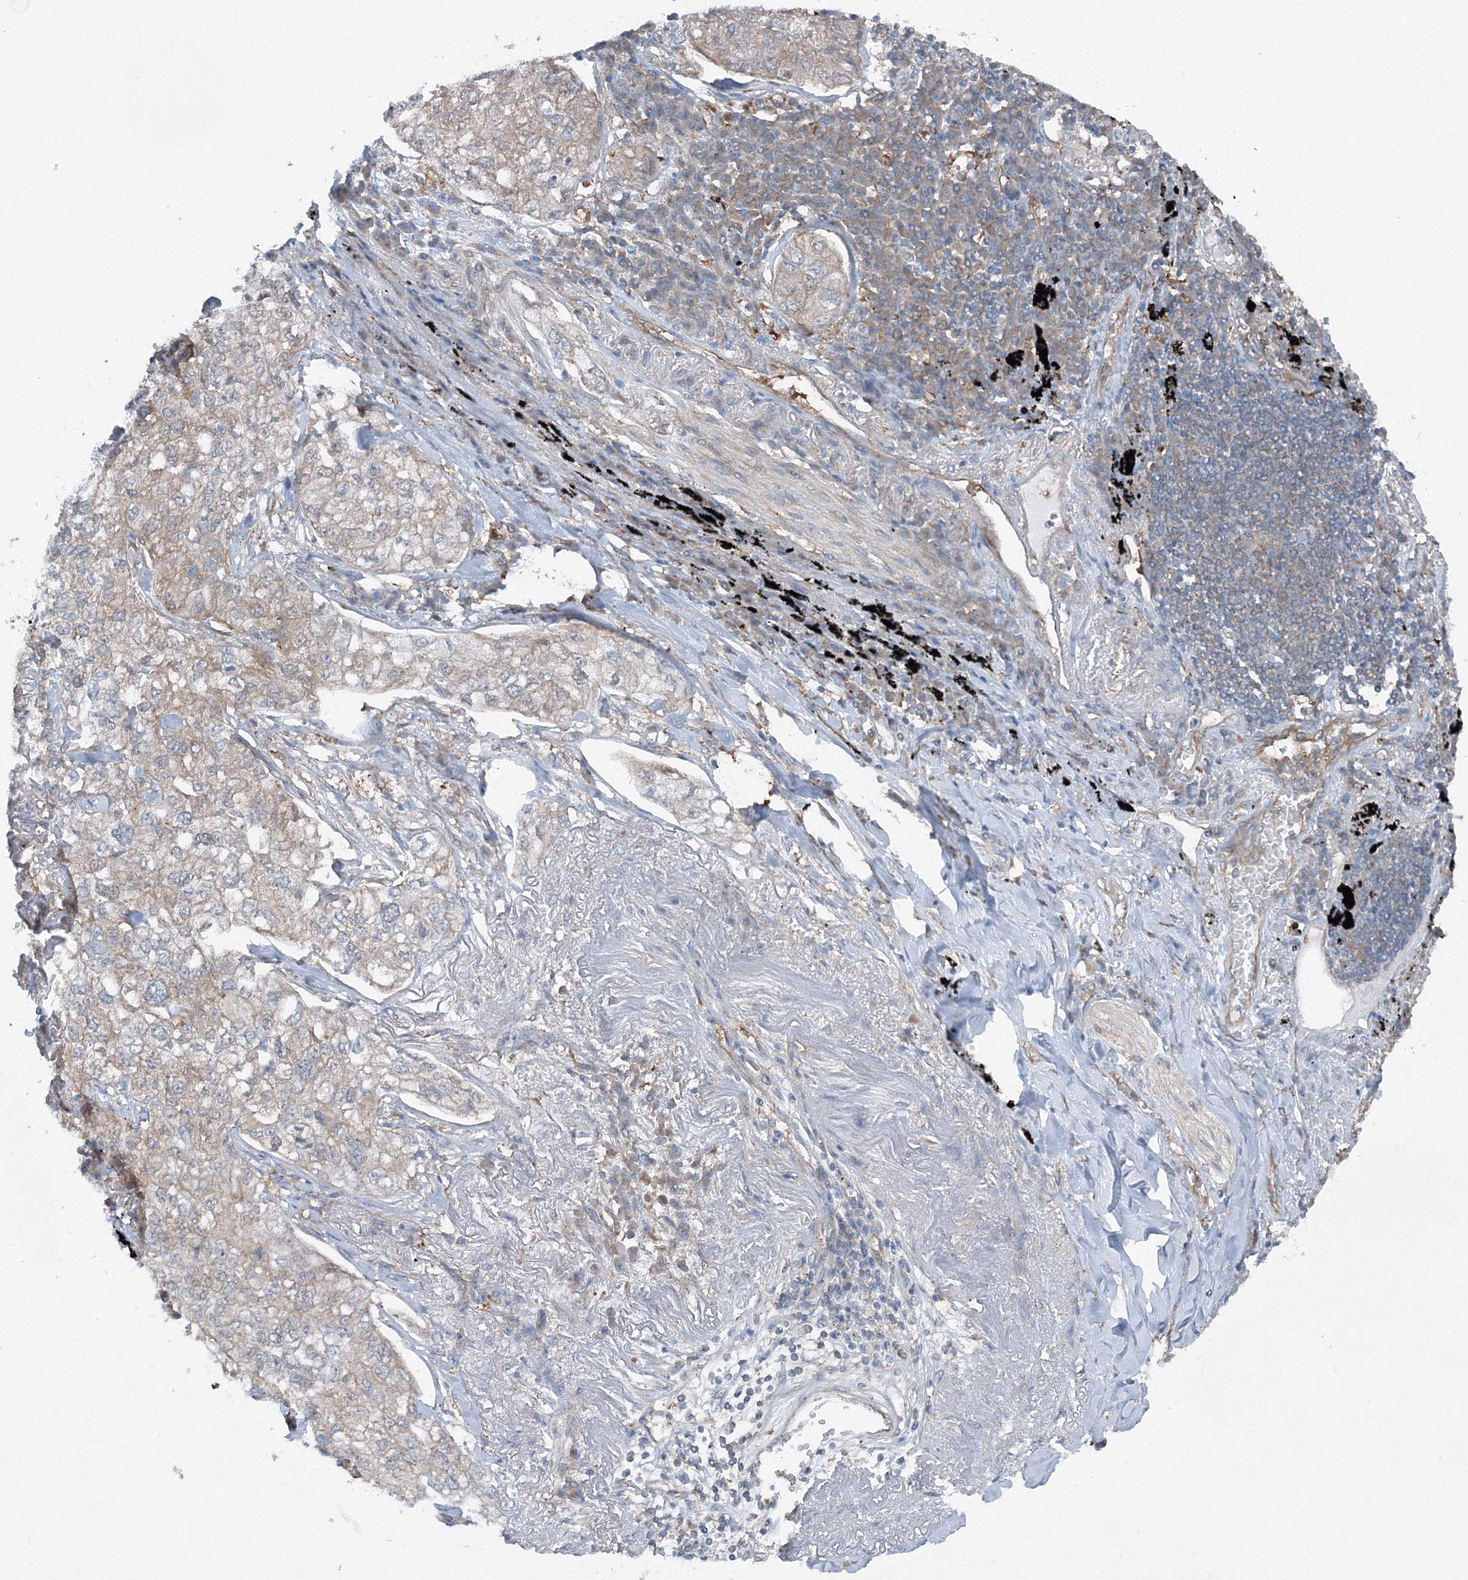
{"staining": {"intensity": "weak", "quantity": "25%-75%", "location": "cytoplasmic/membranous"}, "tissue": "lung cancer", "cell_type": "Tumor cells", "image_type": "cancer", "snomed": [{"axis": "morphology", "description": "Adenocarcinoma, NOS"}, {"axis": "topography", "description": "Lung"}], "caption": "Weak cytoplasmic/membranous protein staining is appreciated in approximately 25%-75% of tumor cells in lung cancer. The protein of interest is shown in brown color, while the nuclei are stained blue.", "gene": "TPRKB", "patient": {"sex": "male", "age": 65}}